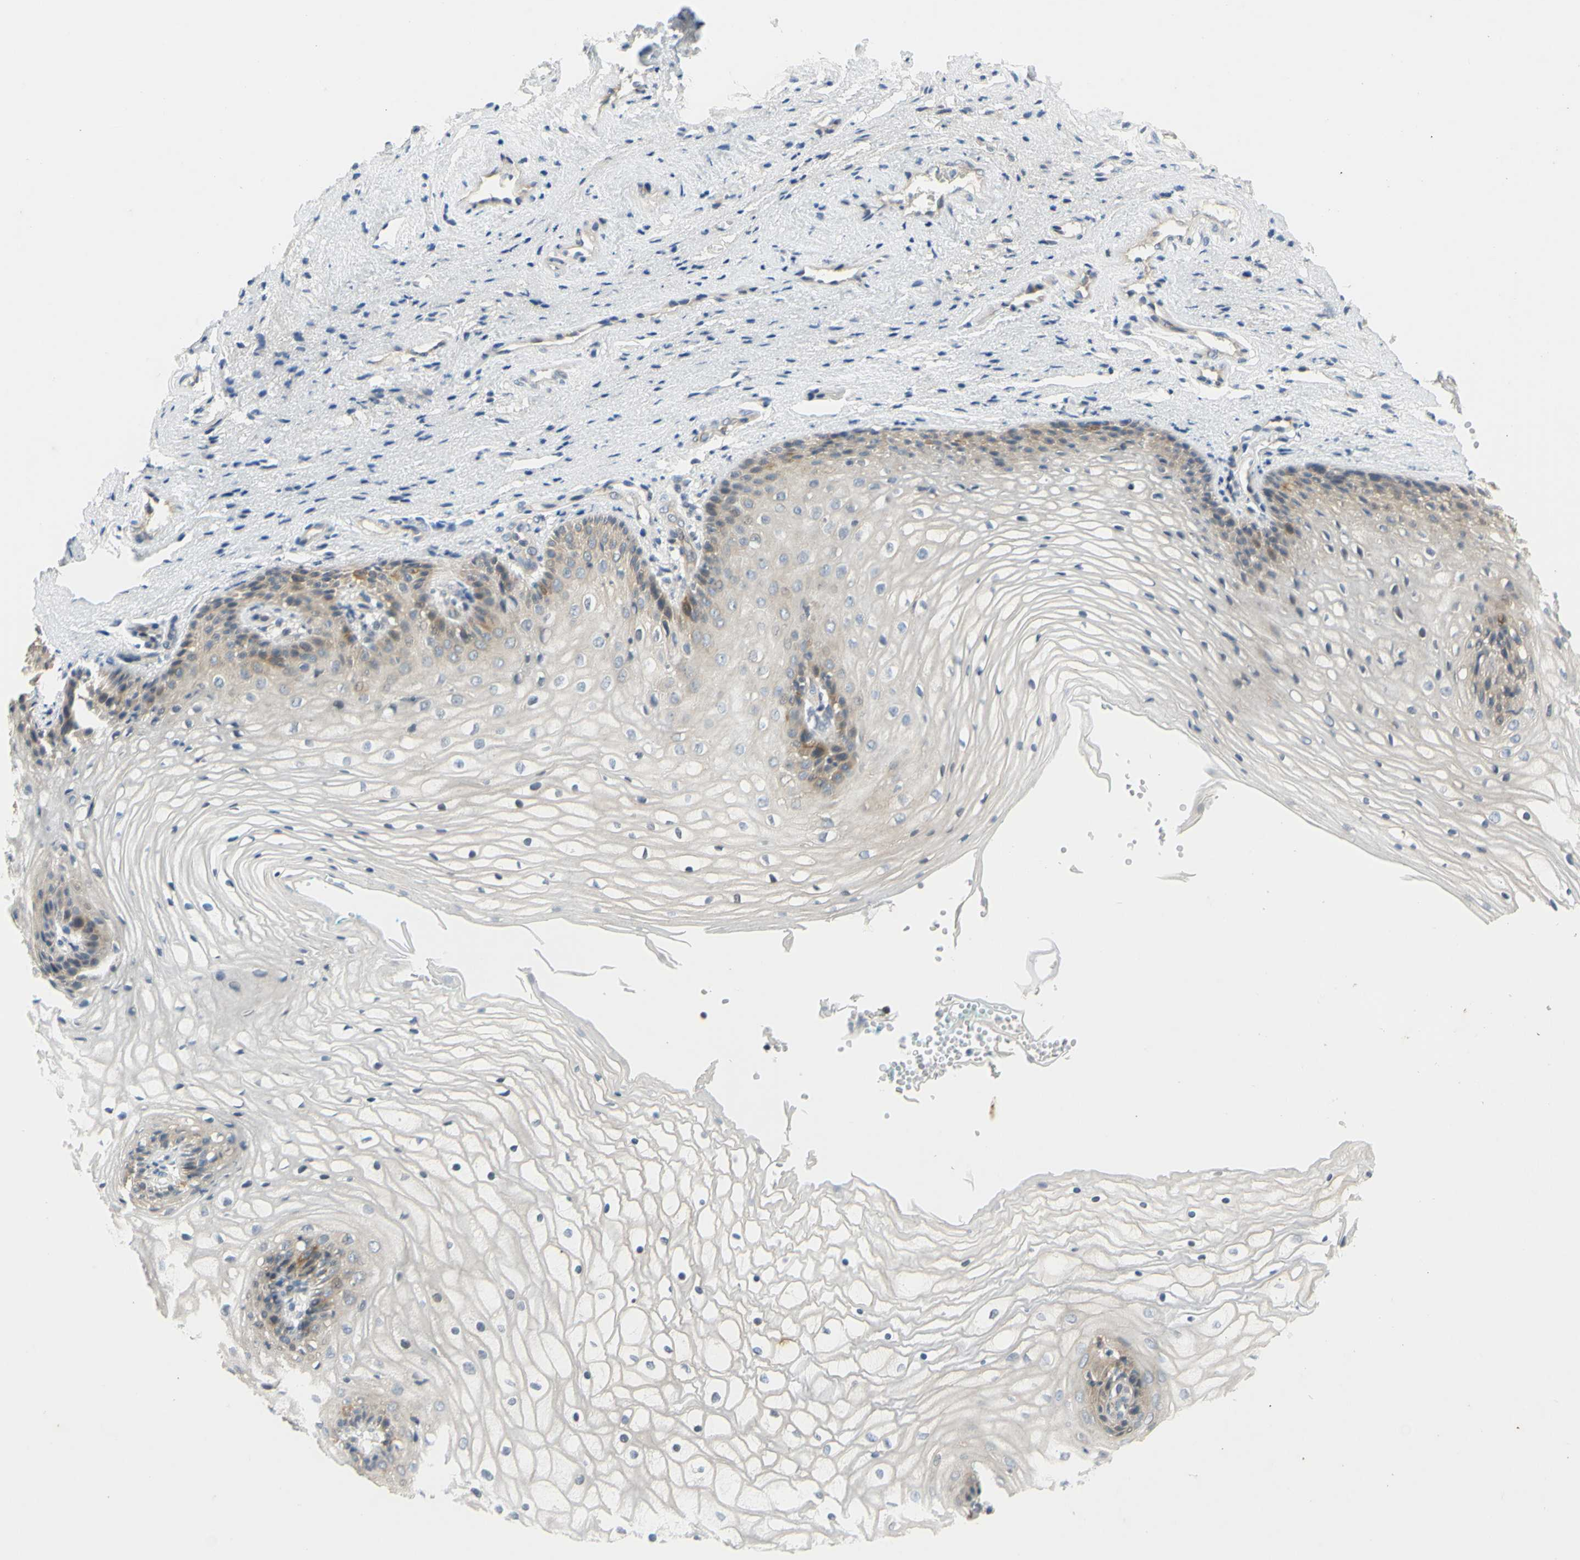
{"staining": {"intensity": "weak", "quantity": "<25%", "location": "cytoplasmic/membranous"}, "tissue": "vagina", "cell_type": "Squamous epithelial cells", "image_type": "normal", "snomed": [{"axis": "morphology", "description": "Normal tissue, NOS"}, {"axis": "topography", "description": "Vagina"}], "caption": "Benign vagina was stained to show a protein in brown. There is no significant expression in squamous epithelial cells. (DAB IHC with hematoxylin counter stain).", "gene": "CCNB2", "patient": {"sex": "female", "age": 34}}